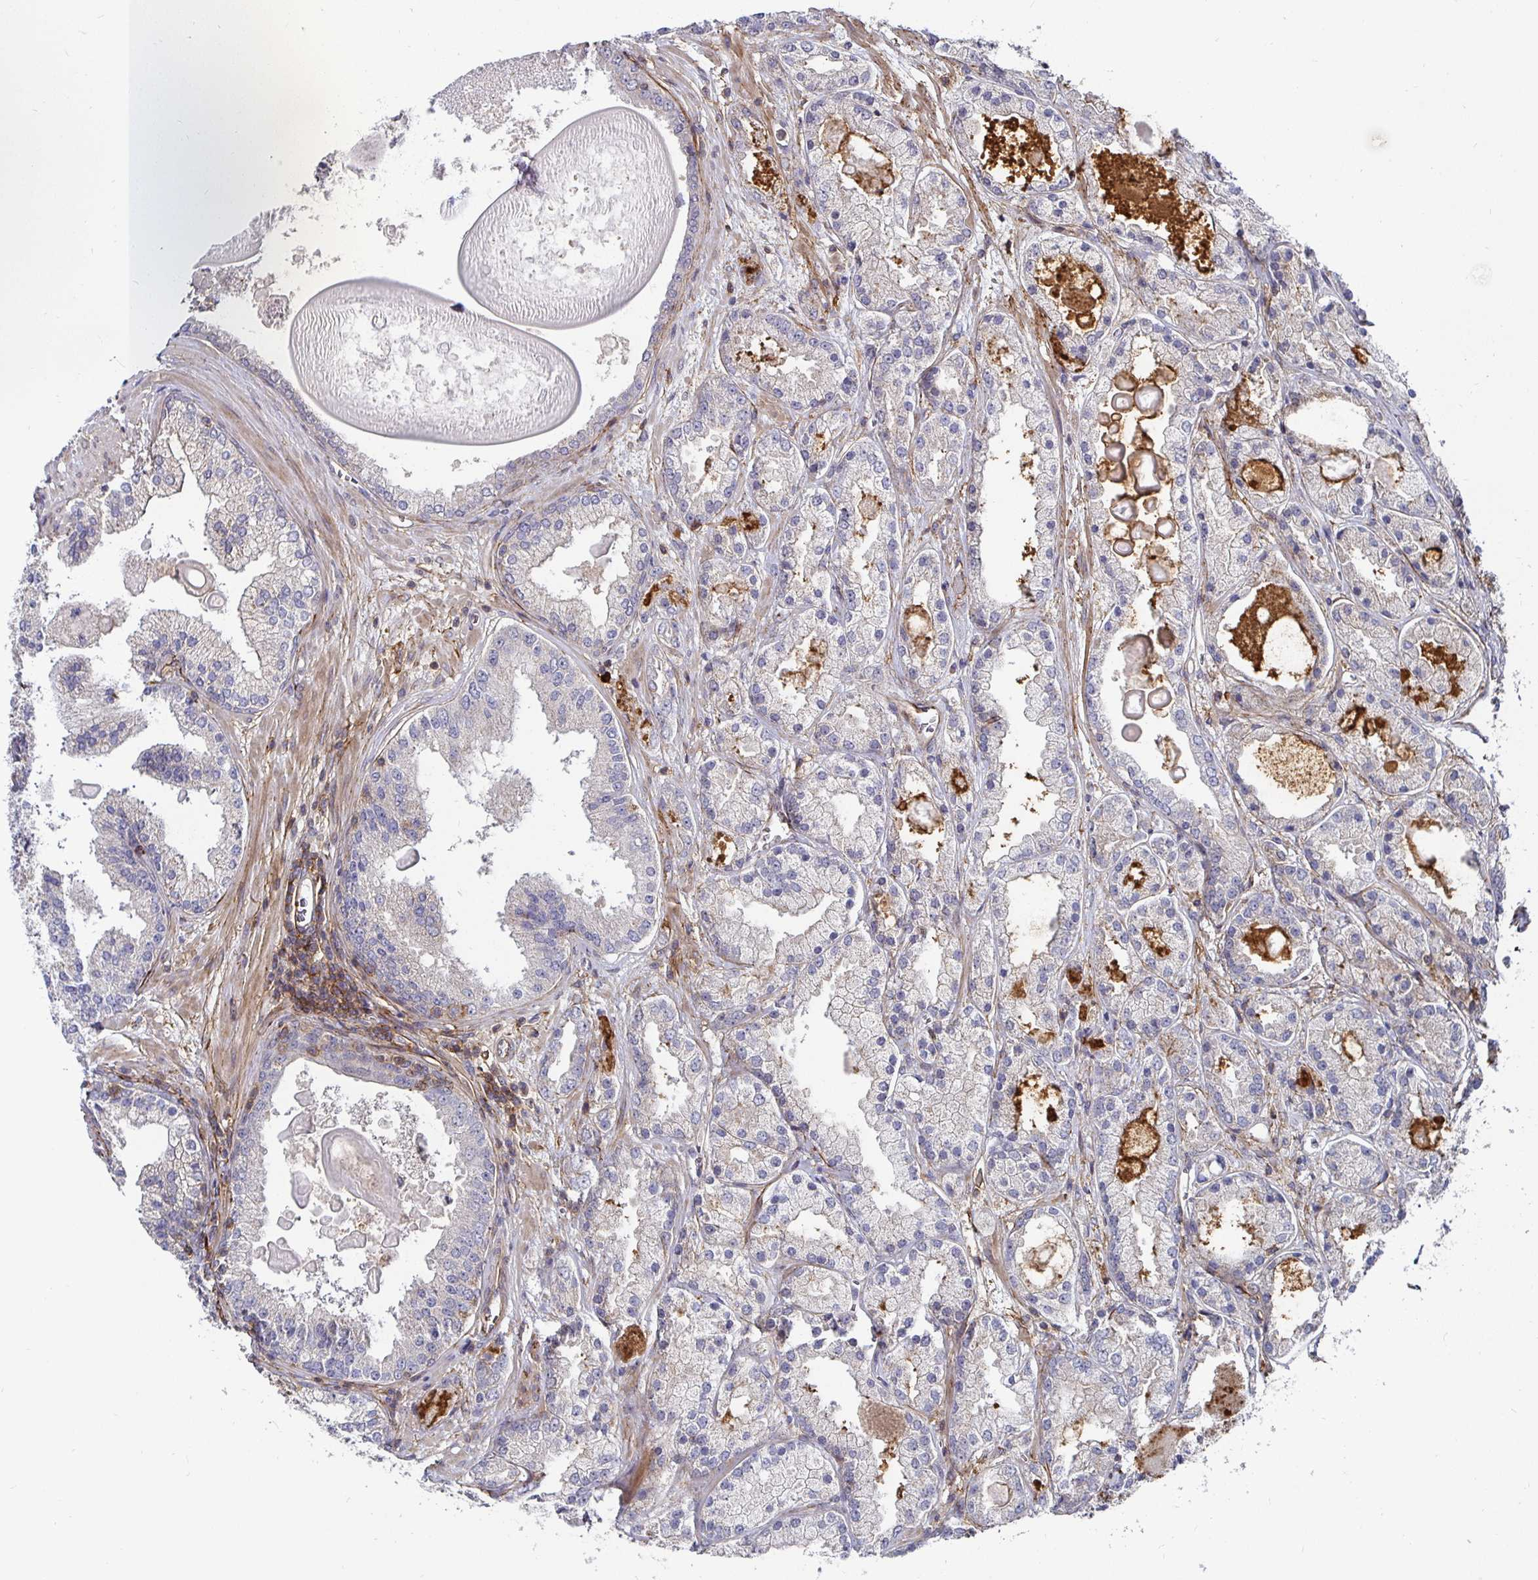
{"staining": {"intensity": "negative", "quantity": "none", "location": "none"}, "tissue": "prostate cancer", "cell_type": "Tumor cells", "image_type": "cancer", "snomed": [{"axis": "morphology", "description": "Adenocarcinoma, High grade"}, {"axis": "topography", "description": "Prostate"}], "caption": "Tumor cells are negative for protein expression in human prostate cancer.", "gene": "GJA4", "patient": {"sex": "male", "age": 67}}